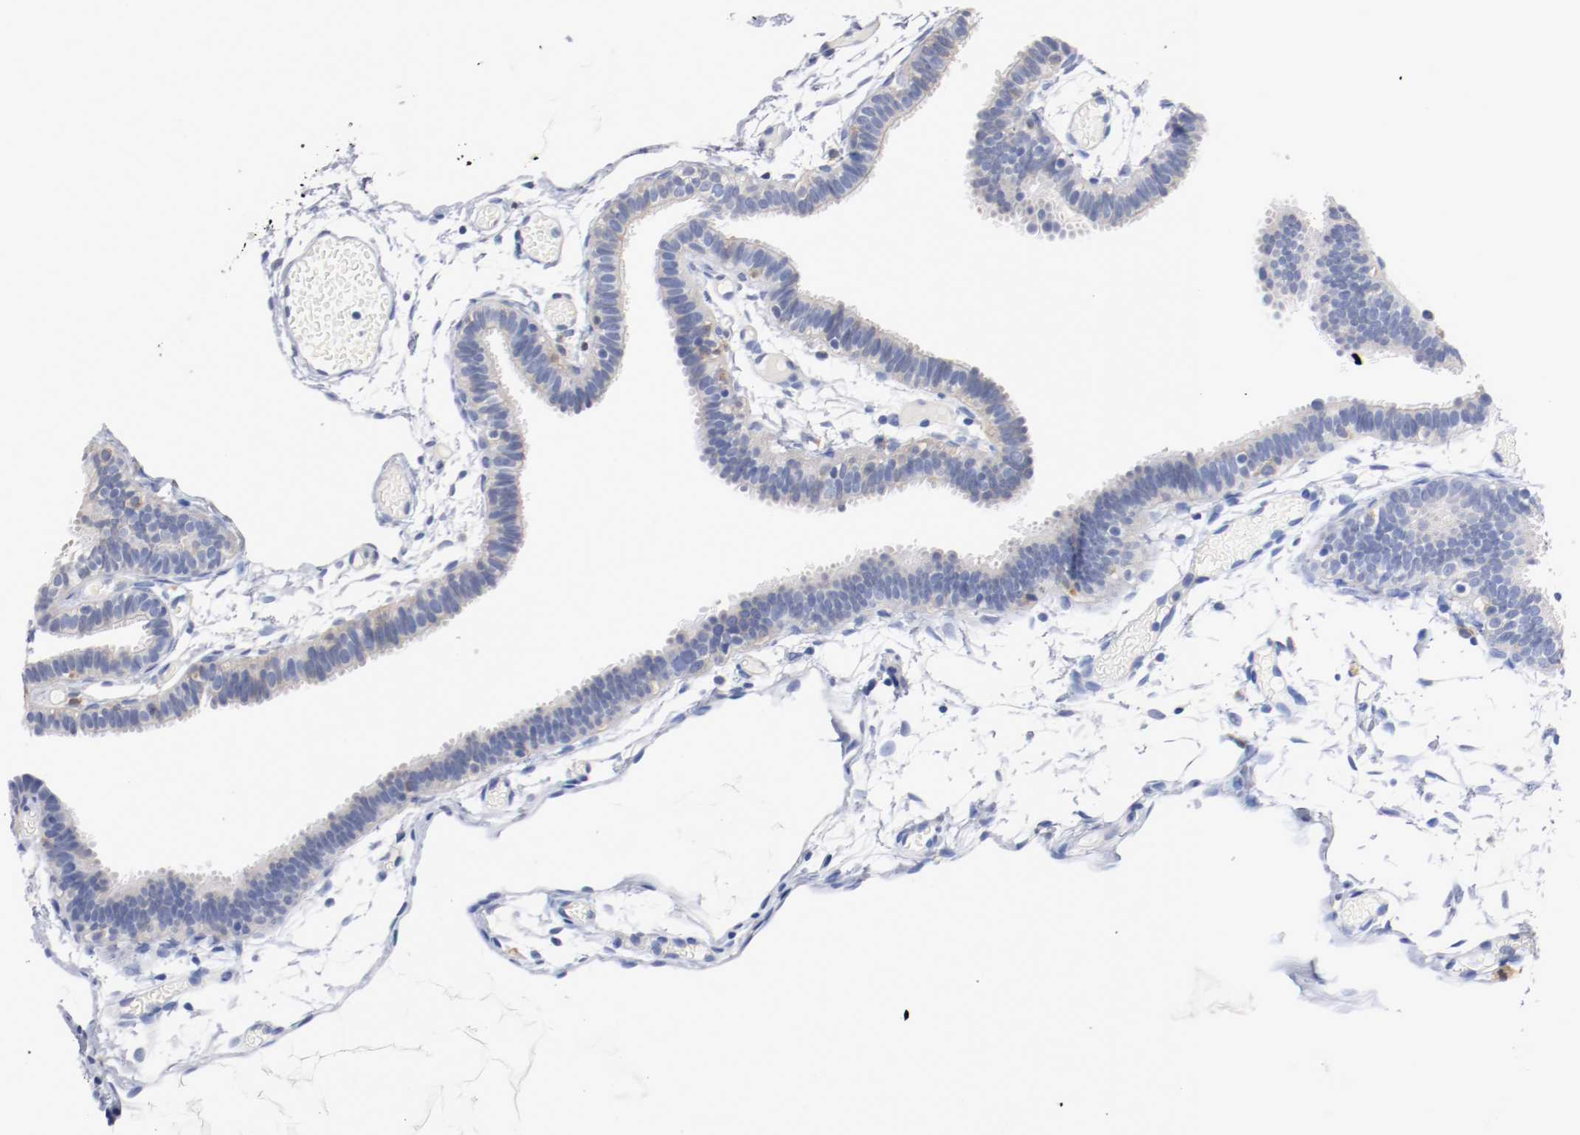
{"staining": {"intensity": "negative", "quantity": "none", "location": "none"}, "tissue": "fallopian tube", "cell_type": "Glandular cells", "image_type": "normal", "snomed": [{"axis": "morphology", "description": "Normal tissue, NOS"}, {"axis": "topography", "description": "Fallopian tube"}], "caption": "Immunohistochemistry (IHC) image of unremarkable fallopian tube stained for a protein (brown), which shows no staining in glandular cells. (DAB immunohistochemistry (IHC), high magnification).", "gene": "FGFBP1", "patient": {"sex": "female", "age": 29}}